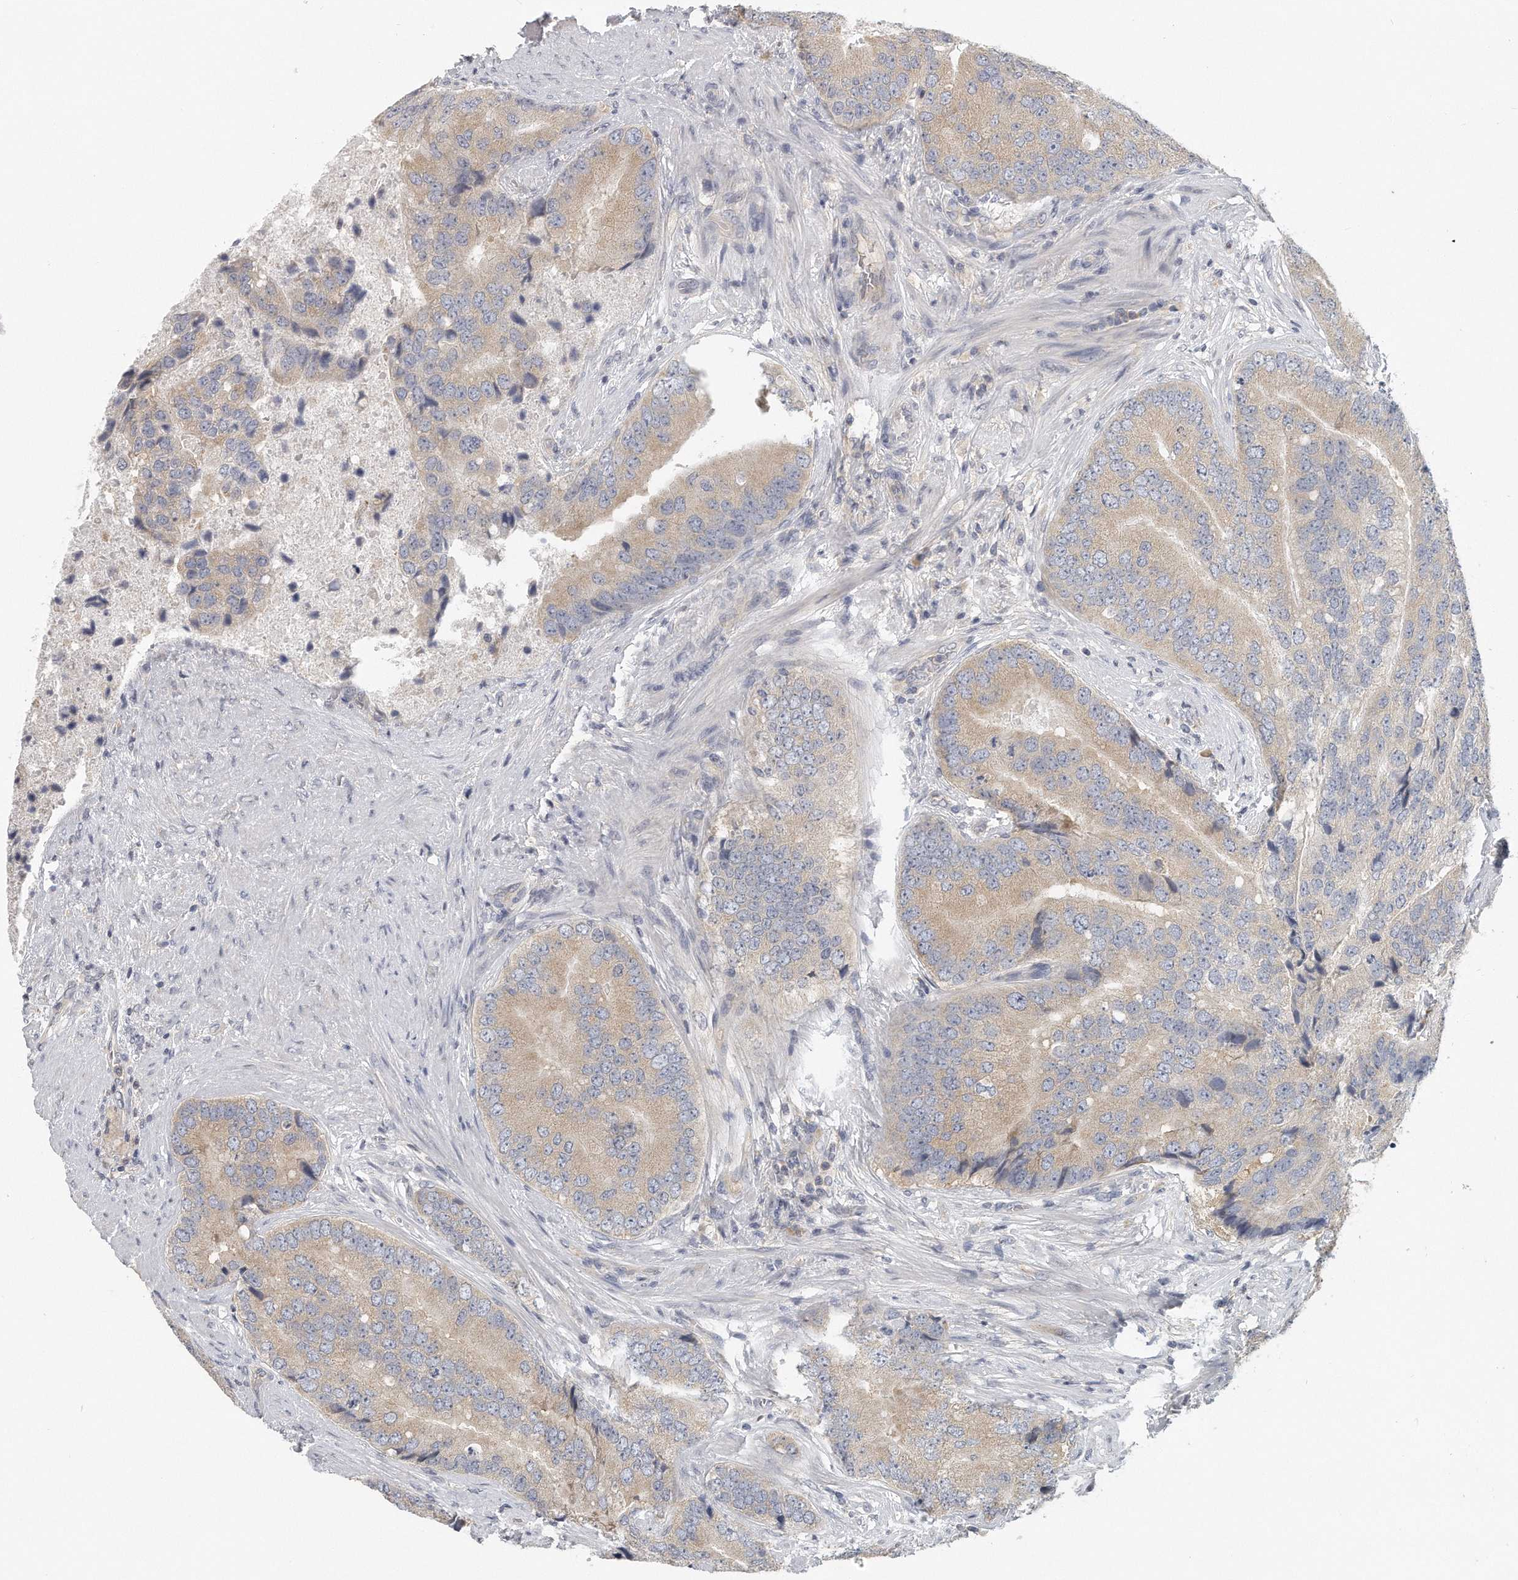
{"staining": {"intensity": "weak", "quantity": ">75%", "location": "cytoplasmic/membranous"}, "tissue": "prostate cancer", "cell_type": "Tumor cells", "image_type": "cancer", "snomed": [{"axis": "morphology", "description": "Adenocarcinoma, High grade"}, {"axis": "topography", "description": "Prostate"}], "caption": "Immunohistochemical staining of human prostate adenocarcinoma (high-grade) demonstrates low levels of weak cytoplasmic/membranous expression in approximately >75% of tumor cells.", "gene": "EIF3I", "patient": {"sex": "male", "age": 70}}